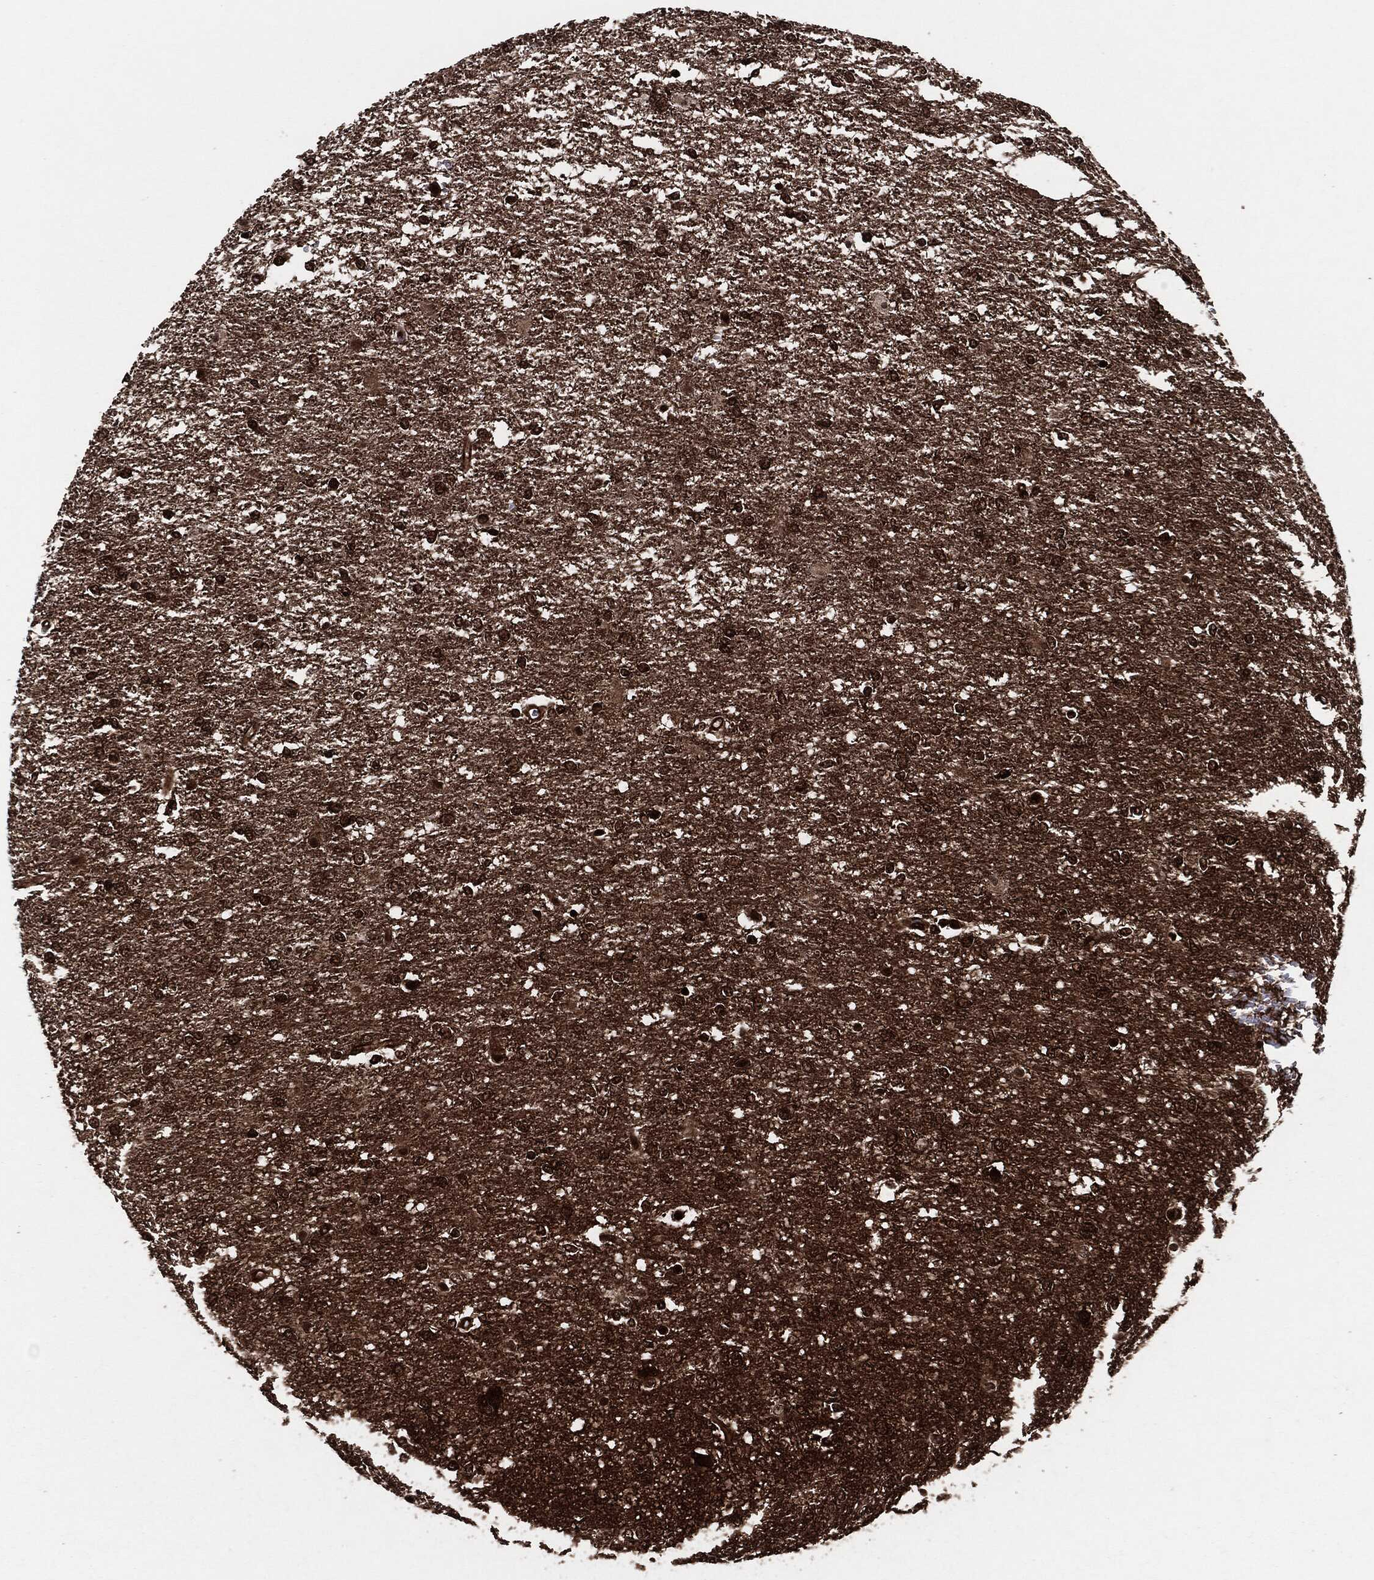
{"staining": {"intensity": "moderate", "quantity": ">75%", "location": "cytoplasmic/membranous"}, "tissue": "glioma", "cell_type": "Tumor cells", "image_type": "cancer", "snomed": [{"axis": "morphology", "description": "Glioma, malignant, High grade"}, {"axis": "topography", "description": "Brain"}], "caption": "Glioma tissue demonstrates moderate cytoplasmic/membranous expression in about >75% of tumor cells, visualized by immunohistochemistry.", "gene": "YWHAB", "patient": {"sex": "female", "age": 61}}